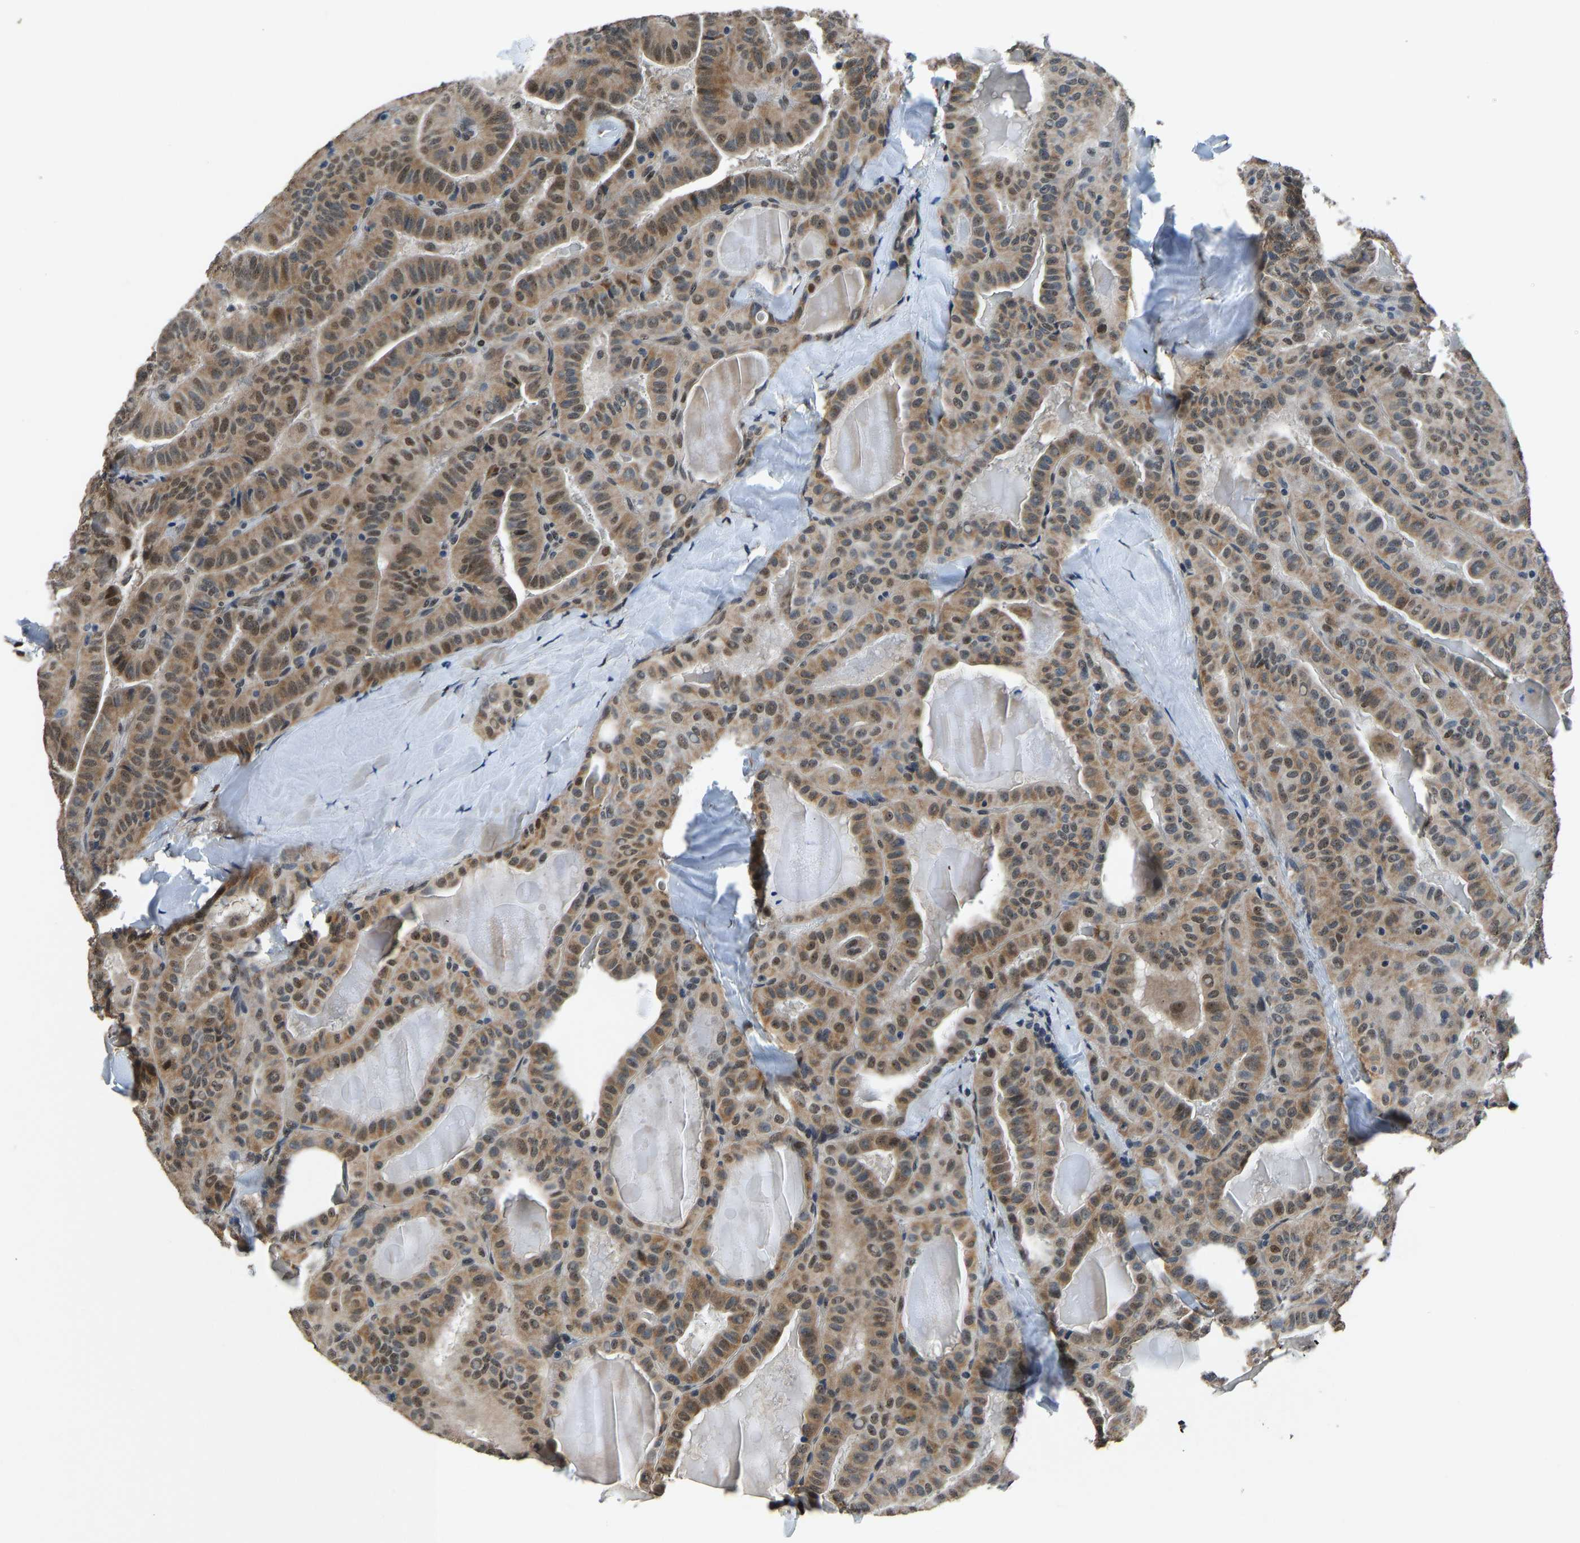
{"staining": {"intensity": "moderate", "quantity": ">75%", "location": "cytoplasmic/membranous,nuclear"}, "tissue": "thyroid cancer", "cell_type": "Tumor cells", "image_type": "cancer", "snomed": [{"axis": "morphology", "description": "Papillary adenocarcinoma, NOS"}, {"axis": "topography", "description": "Thyroid gland"}], "caption": "IHC histopathology image of neoplastic tissue: human papillary adenocarcinoma (thyroid) stained using immunohistochemistry (IHC) displays medium levels of moderate protein expression localized specifically in the cytoplasmic/membranous and nuclear of tumor cells, appearing as a cytoplasmic/membranous and nuclear brown color.", "gene": "FOS", "patient": {"sex": "male", "age": 77}}